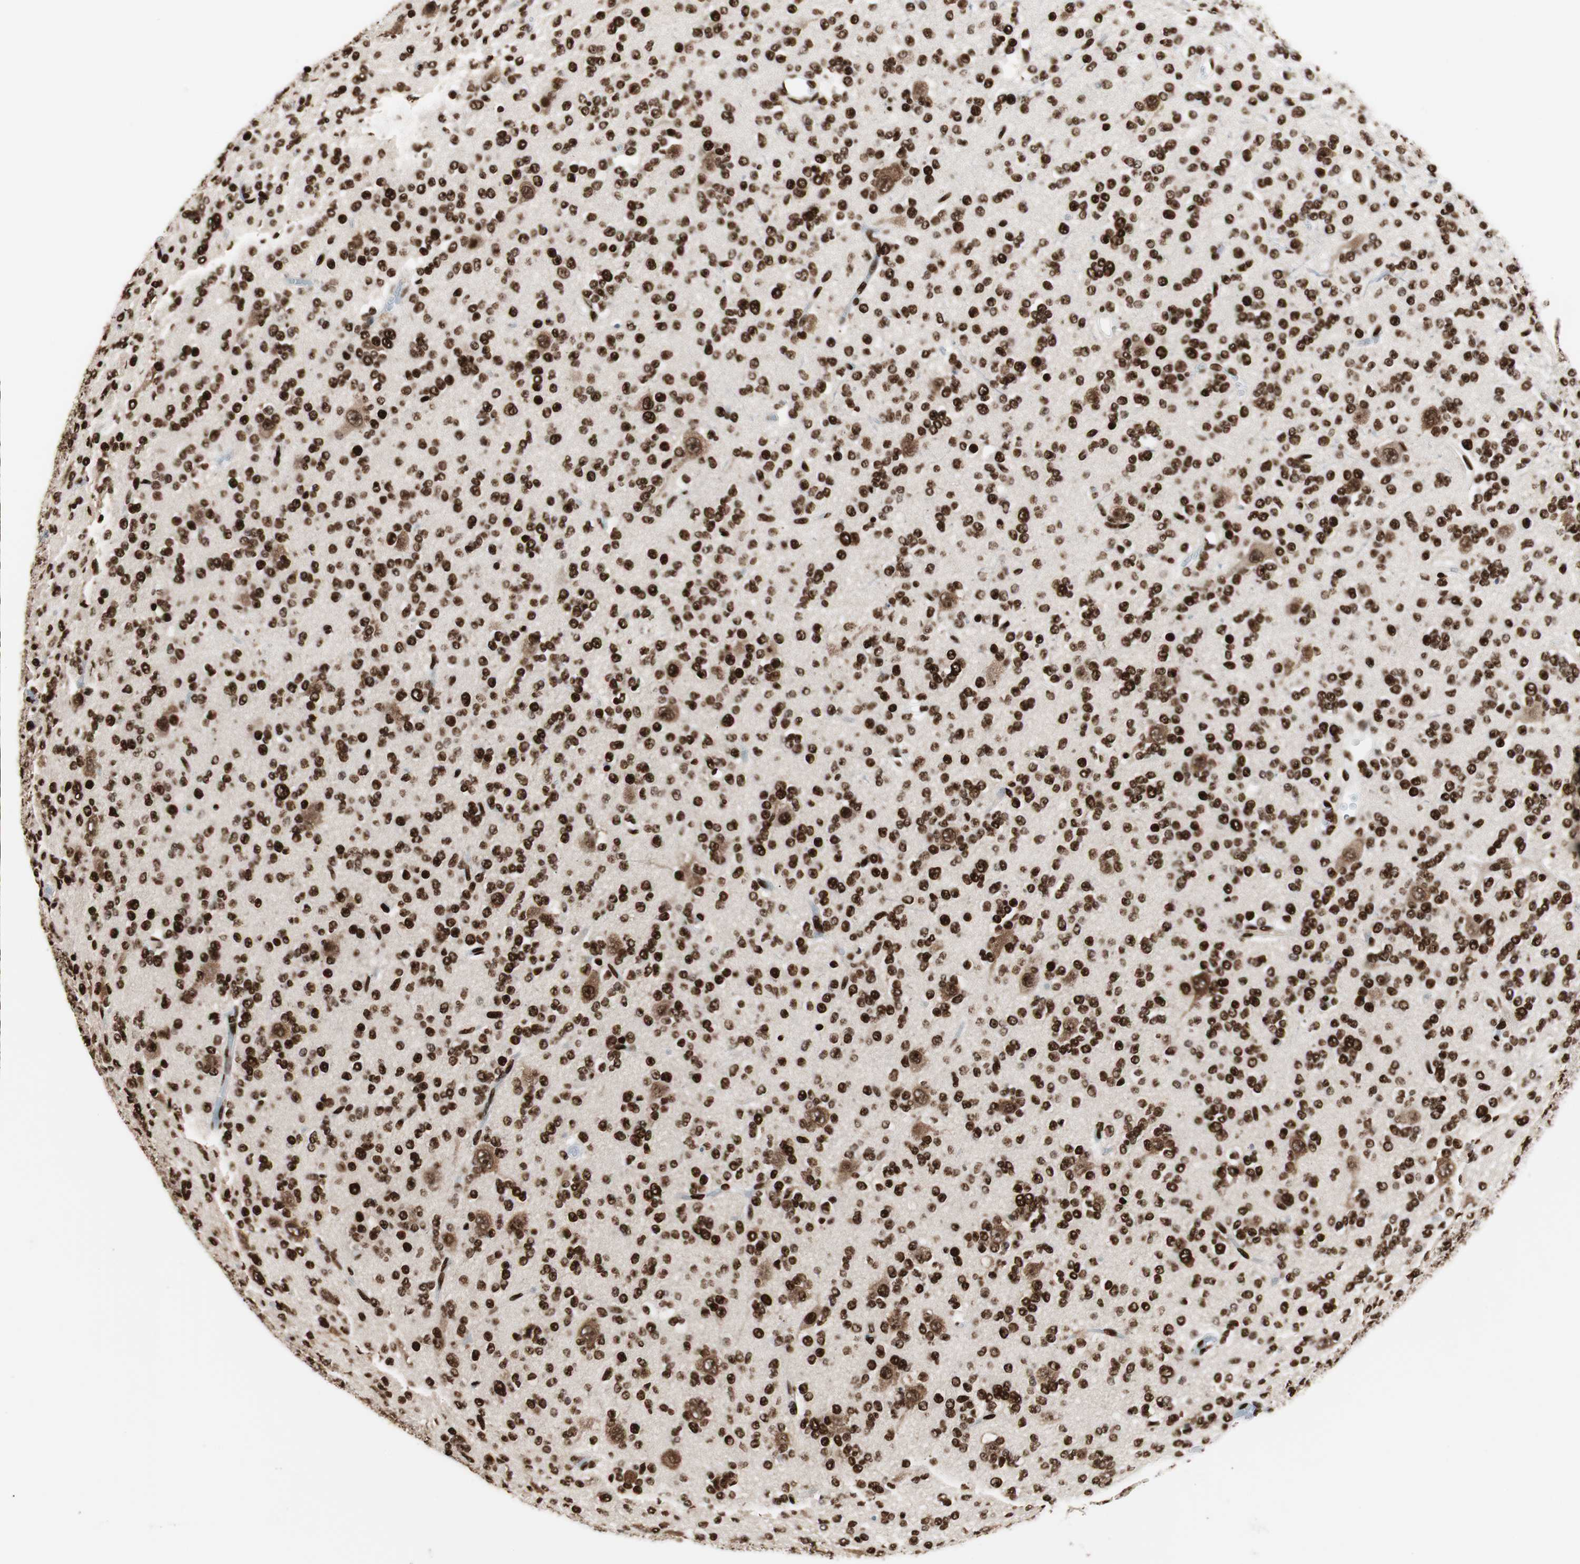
{"staining": {"intensity": "strong", "quantity": ">75%", "location": "nuclear"}, "tissue": "glioma", "cell_type": "Tumor cells", "image_type": "cancer", "snomed": [{"axis": "morphology", "description": "Glioma, malignant, Low grade"}, {"axis": "topography", "description": "Brain"}], "caption": "Protein positivity by IHC reveals strong nuclear staining in about >75% of tumor cells in low-grade glioma (malignant). (Brightfield microscopy of DAB IHC at high magnification).", "gene": "MTA2", "patient": {"sex": "male", "age": 38}}